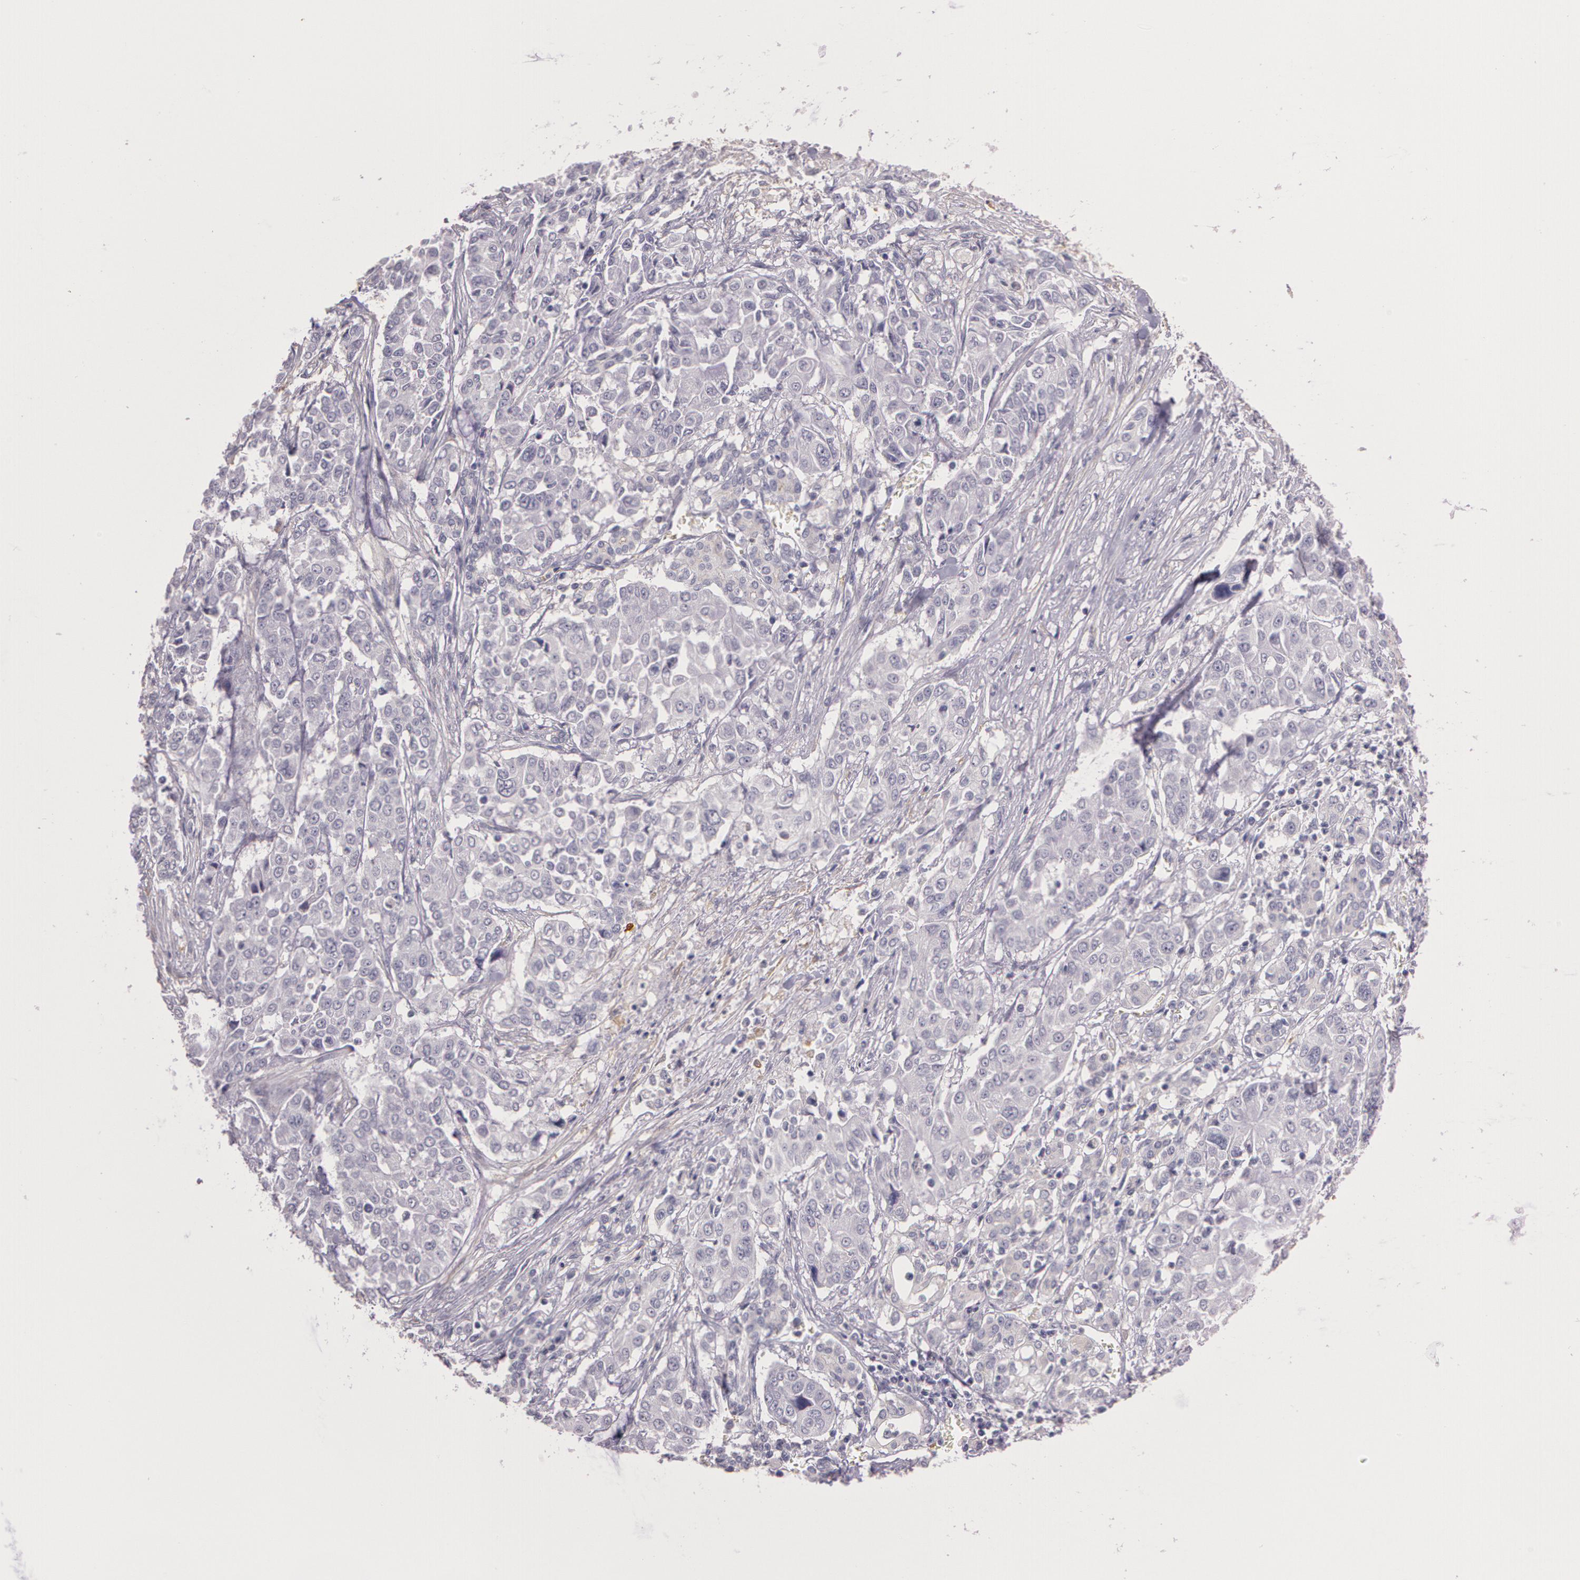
{"staining": {"intensity": "negative", "quantity": "none", "location": "none"}, "tissue": "pancreatic cancer", "cell_type": "Tumor cells", "image_type": "cancer", "snomed": [{"axis": "morphology", "description": "Adenocarcinoma, NOS"}, {"axis": "topography", "description": "Pancreas"}], "caption": "Tumor cells are negative for brown protein staining in pancreatic cancer (adenocarcinoma).", "gene": "G2E3", "patient": {"sex": "female", "age": 52}}